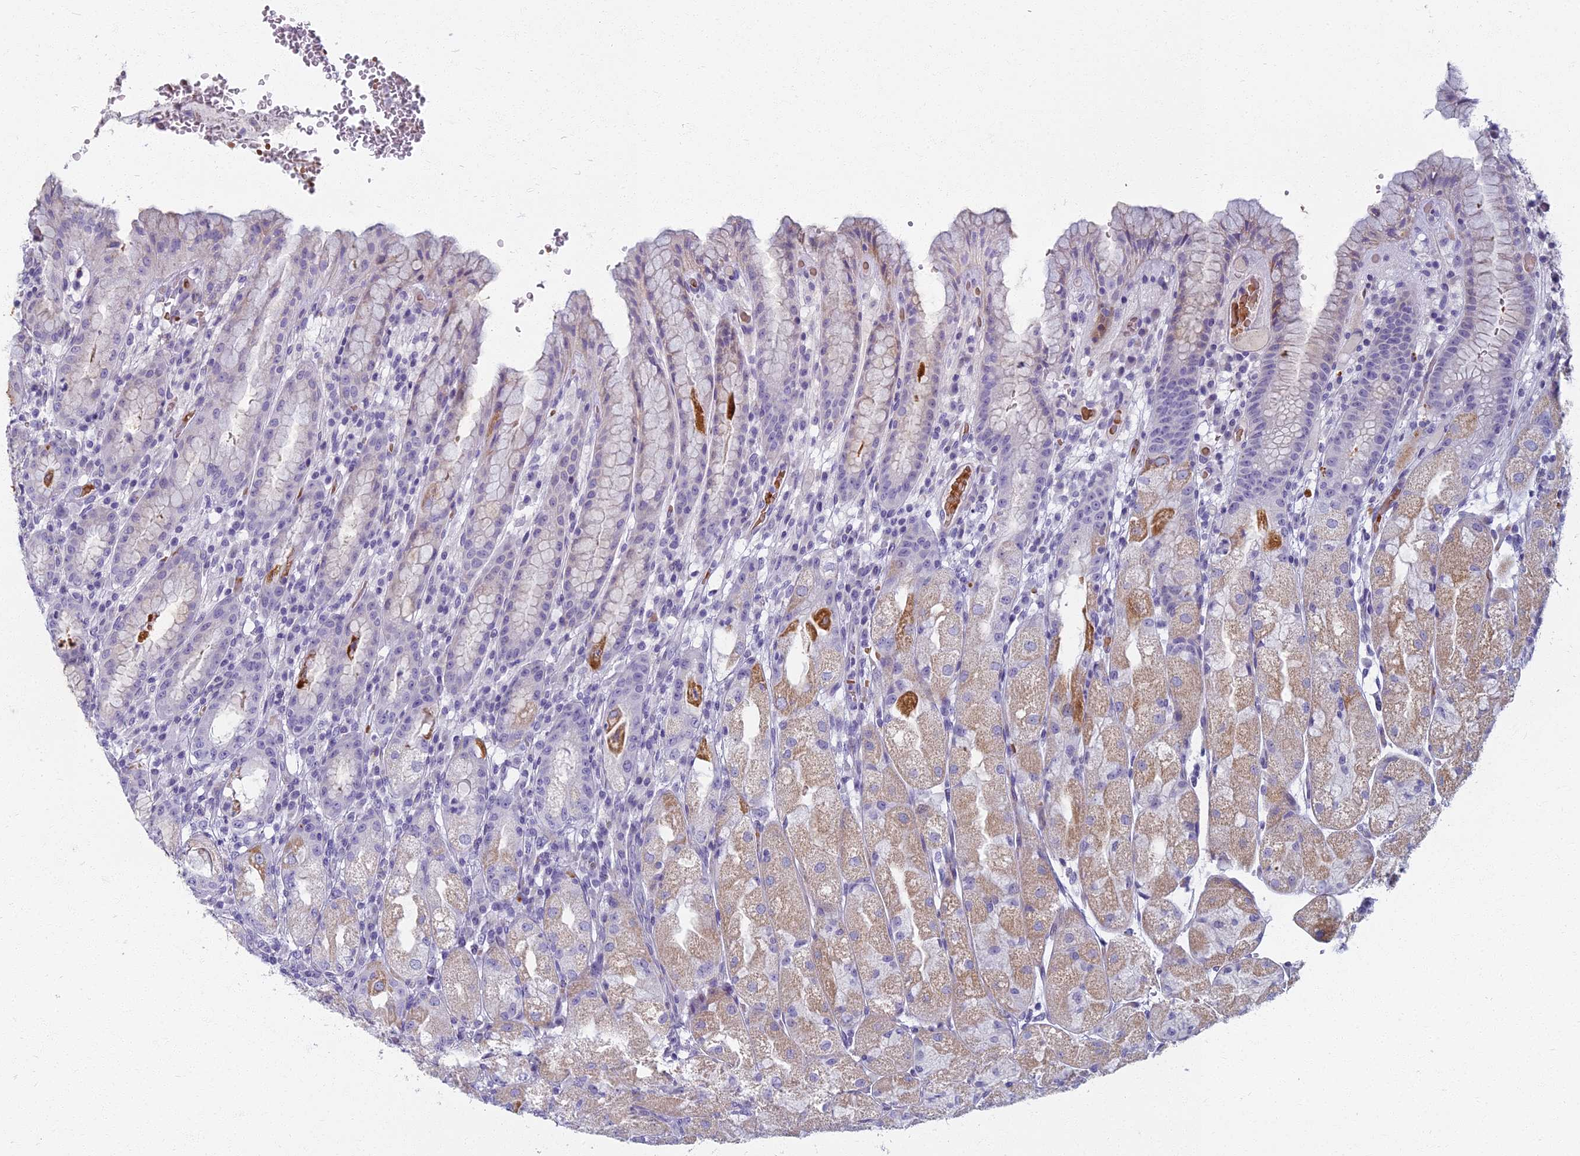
{"staining": {"intensity": "moderate", "quantity": "<25%", "location": "cytoplasmic/membranous"}, "tissue": "stomach", "cell_type": "Glandular cells", "image_type": "normal", "snomed": [{"axis": "morphology", "description": "Normal tissue, NOS"}, {"axis": "topography", "description": "Stomach, upper"}], "caption": "Glandular cells display low levels of moderate cytoplasmic/membranous positivity in approximately <25% of cells in normal human stomach.", "gene": "ARL15", "patient": {"sex": "male", "age": 52}}